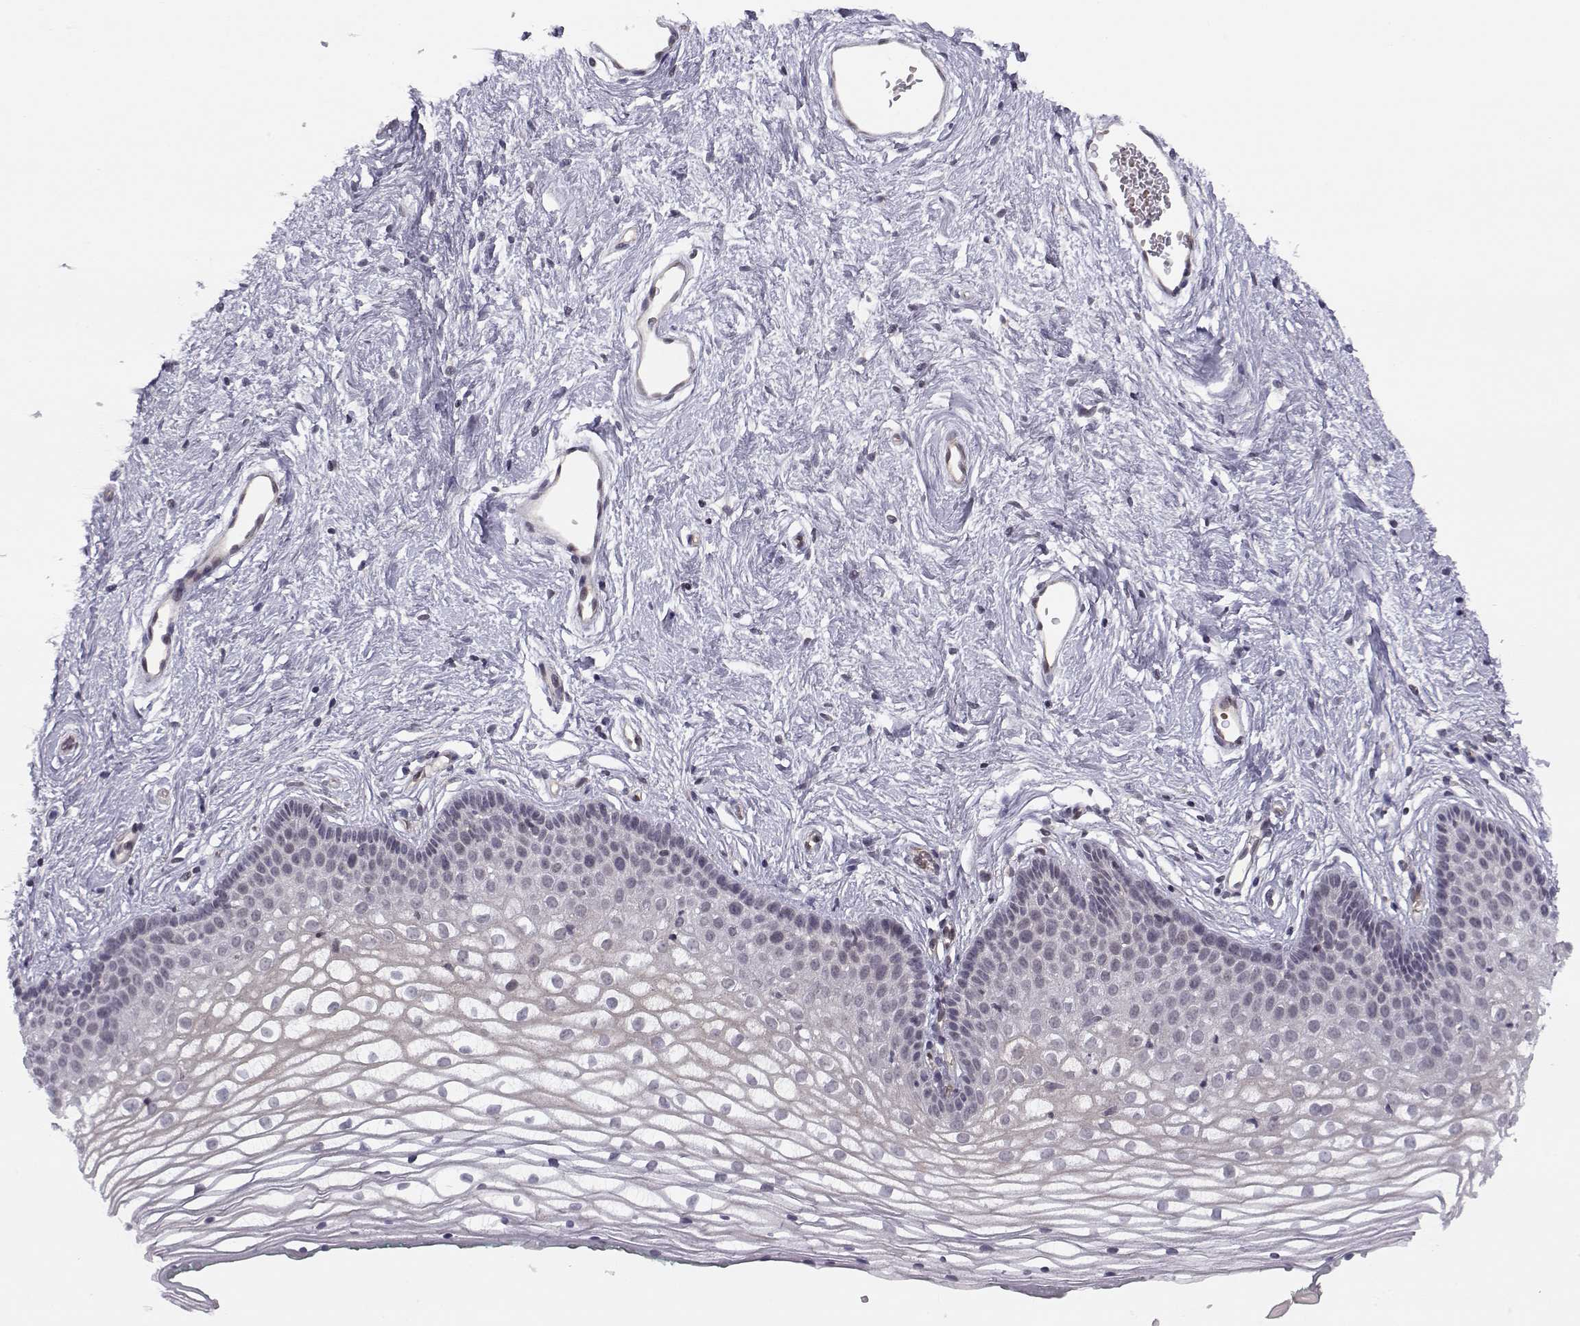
{"staining": {"intensity": "negative", "quantity": "none", "location": "none"}, "tissue": "vagina", "cell_type": "Squamous epithelial cells", "image_type": "normal", "snomed": [{"axis": "morphology", "description": "Normal tissue, NOS"}, {"axis": "topography", "description": "Vagina"}], "caption": "DAB (3,3'-diaminobenzidine) immunohistochemical staining of benign human vagina exhibits no significant expression in squamous epithelial cells. The staining is performed using DAB (3,3'-diaminobenzidine) brown chromogen with nuclei counter-stained in using hematoxylin.", "gene": "KIF13B", "patient": {"sex": "female", "age": 36}}